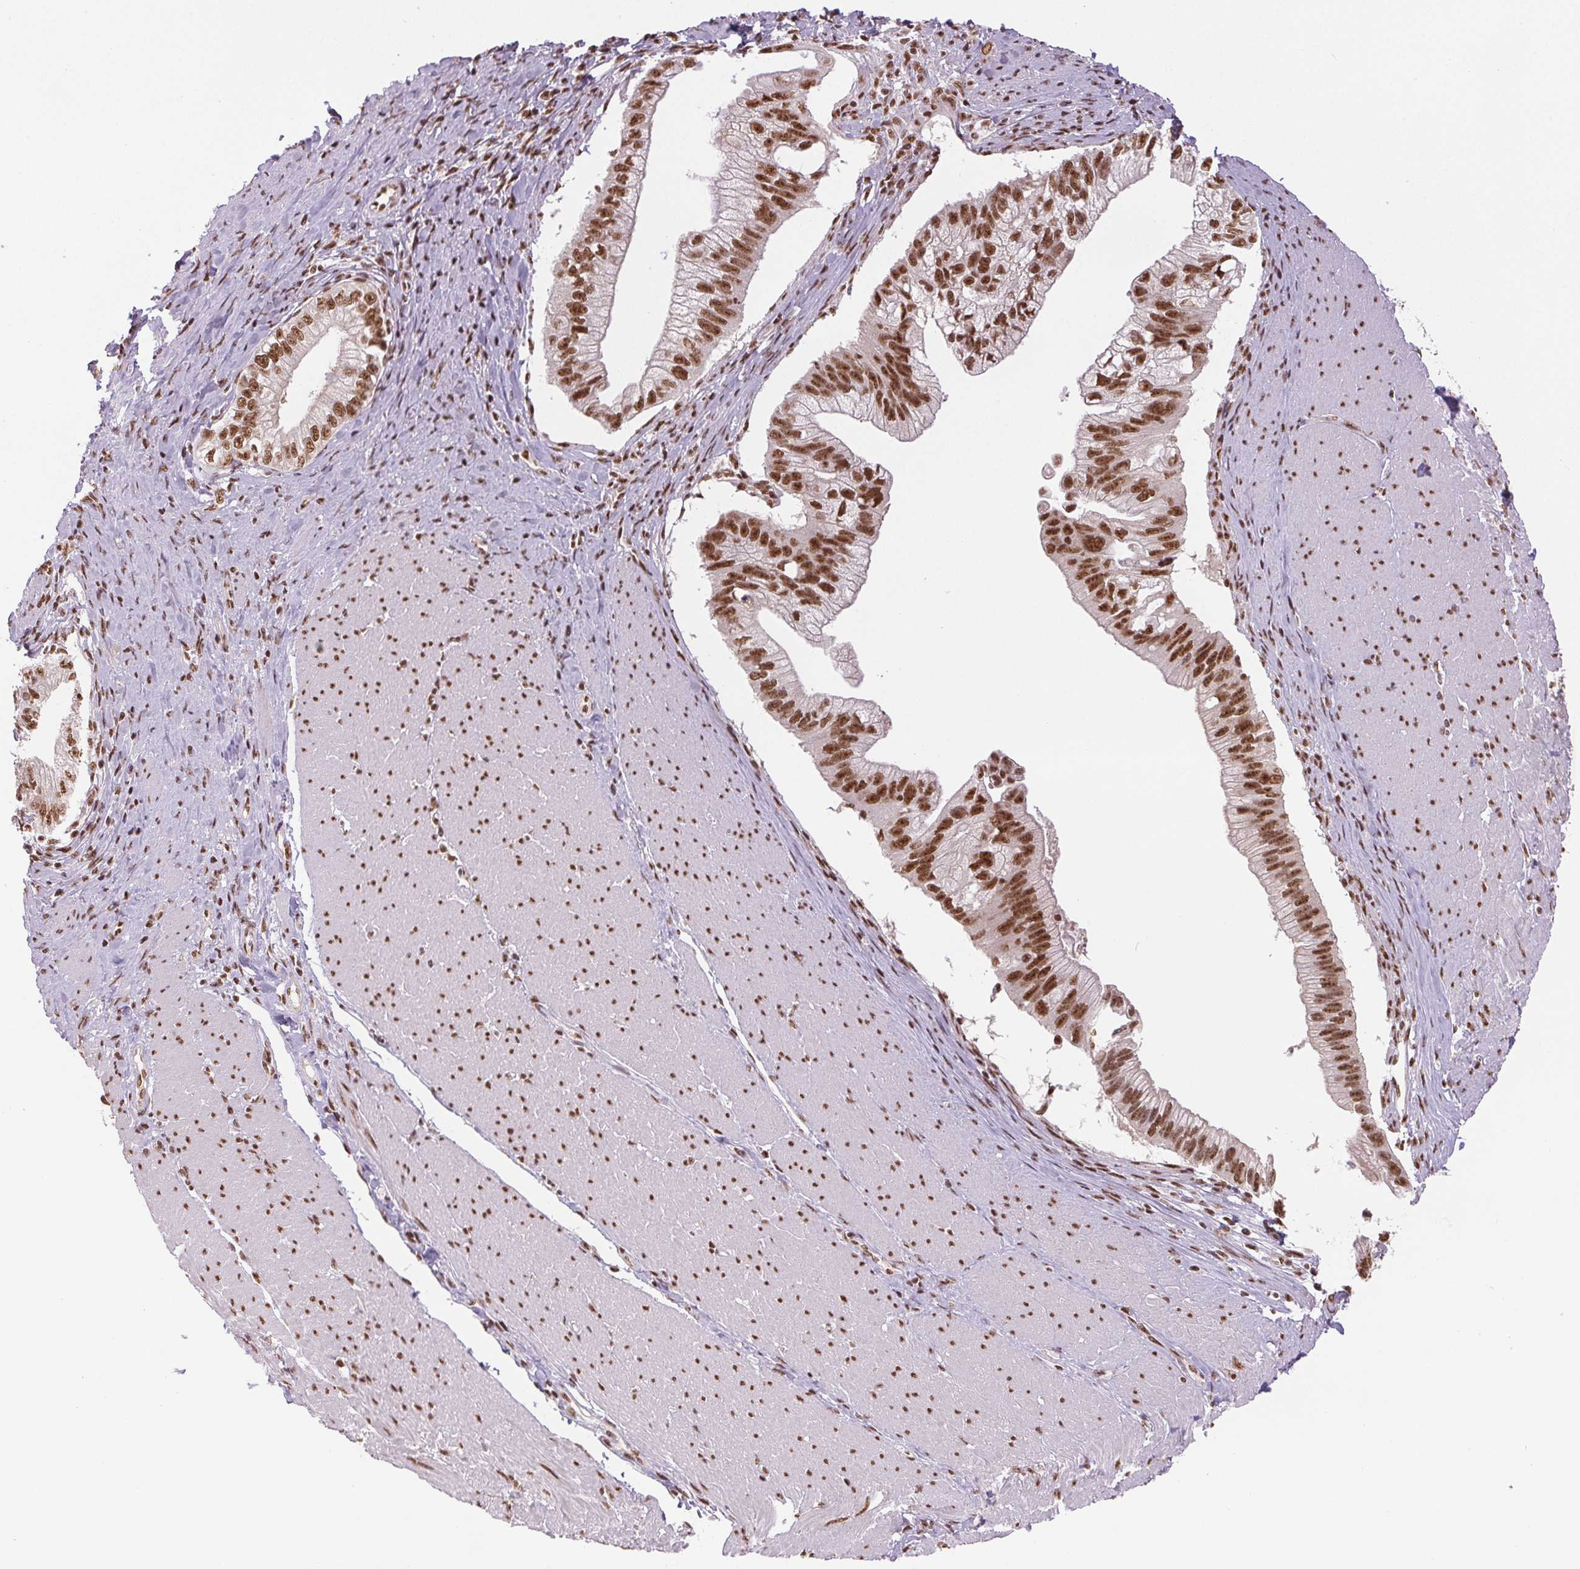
{"staining": {"intensity": "moderate", "quantity": ">75%", "location": "nuclear"}, "tissue": "pancreatic cancer", "cell_type": "Tumor cells", "image_type": "cancer", "snomed": [{"axis": "morphology", "description": "Adenocarcinoma, NOS"}, {"axis": "topography", "description": "Pancreas"}], "caption": "Immunohistochemistry (IHC) of human adenocarcinoma (pancreatic) exhibits medium levels of moderate nuclear expression in about >75% of tumor cells. Nuclei are stained in blue.", "gene": "IK", "patient": {"sex": "male", "age": 70}}